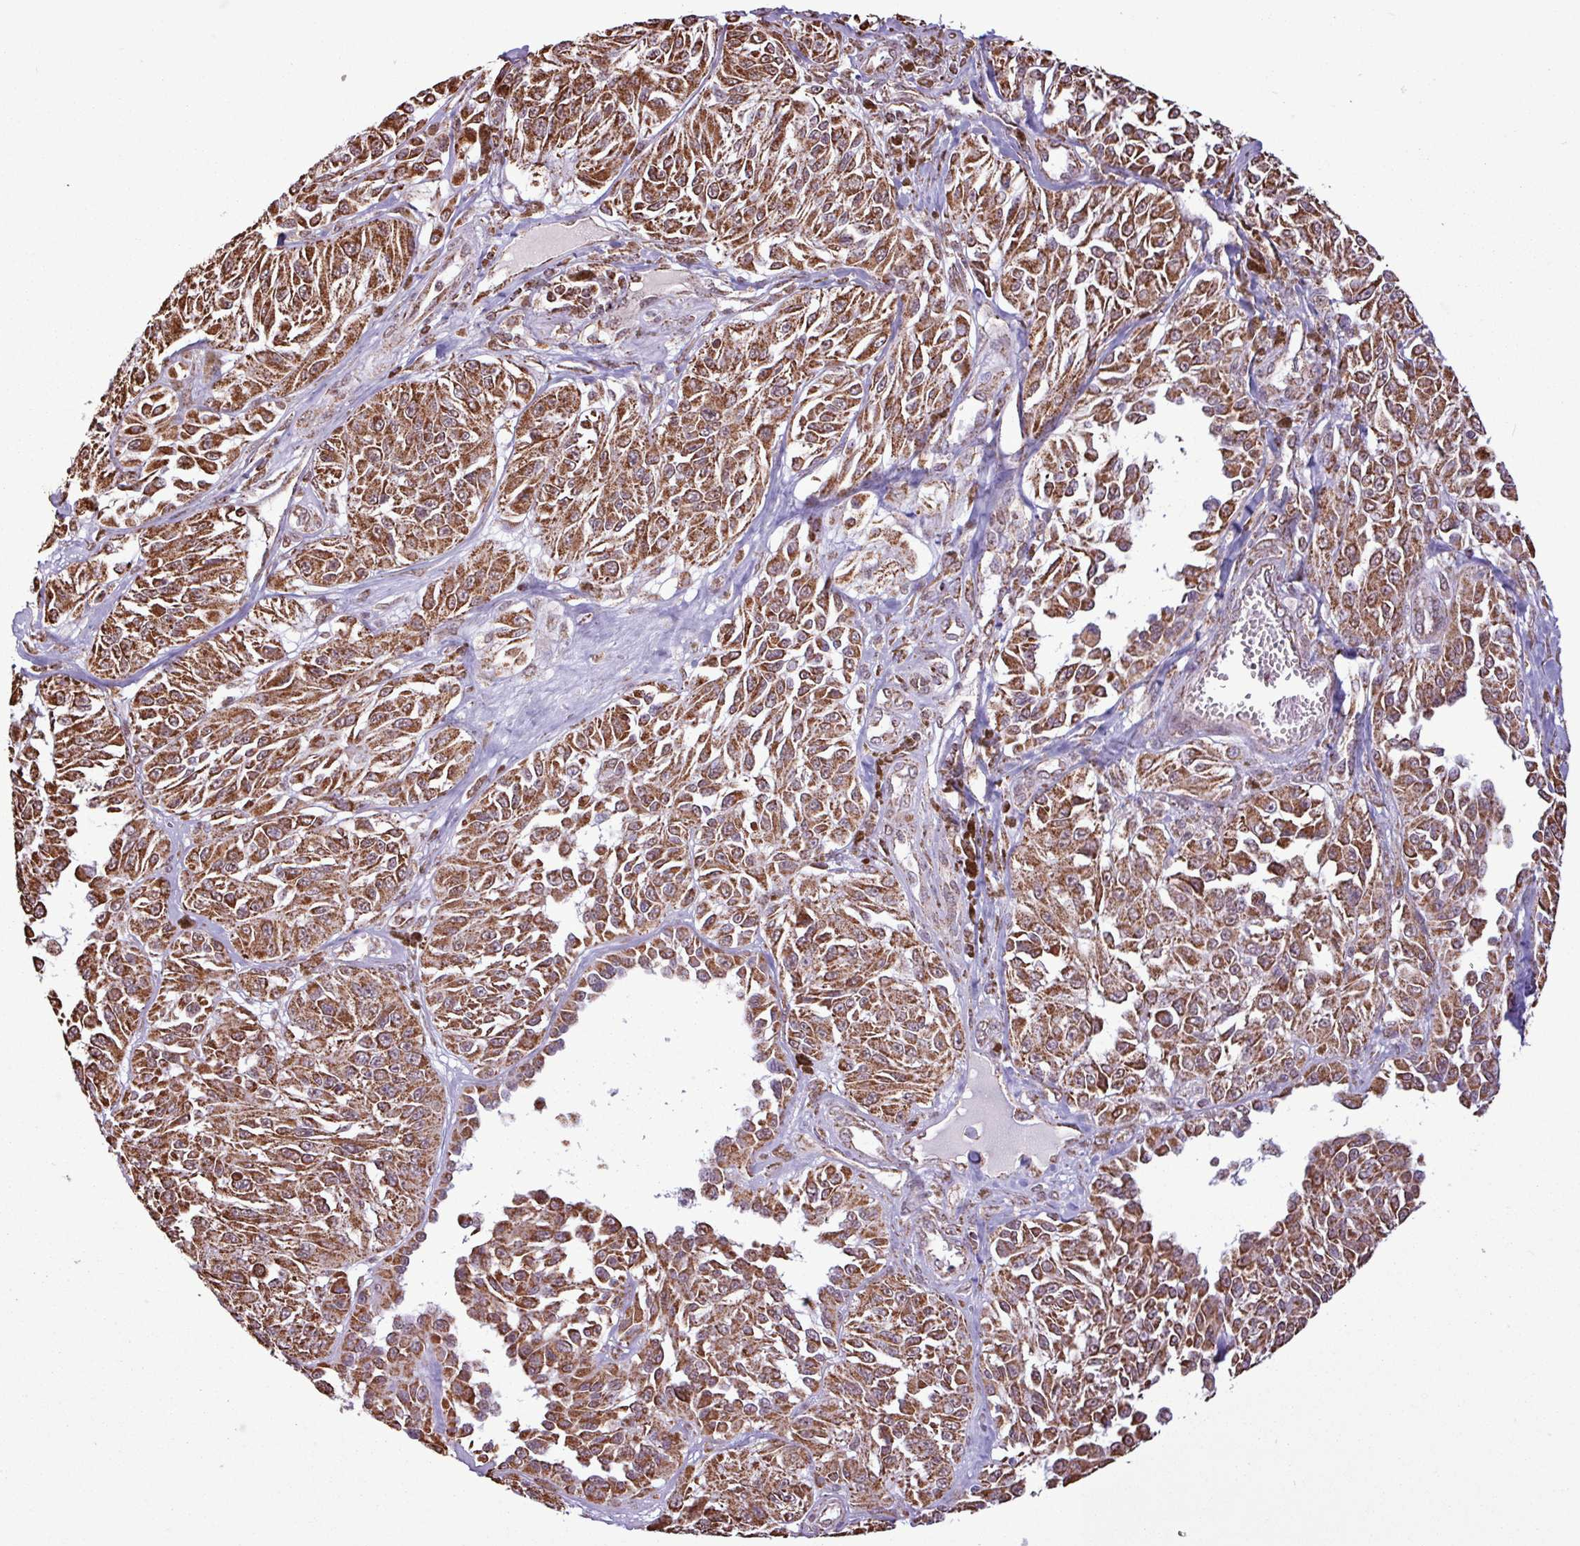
{"staining": {"intensity": "strong", "quantity": ">75%", "location": "cytoplasmic/membranous"}, "tissue": "melanoma", "cell_type": "Tumor cells", "image_type": "cancer", "snomed": [{"axis": "morphology", "description": "Malignant melanoma, NOS"}, {"axis": "topography", "description": "Skin"}], "caption": "Tumor cells exhibit strong cytoplasmic/membranous positivity in about >75% of cells in malignant melanoma.", "gene": "ALG8", "patient": {"sex": "male", "age": 94}}